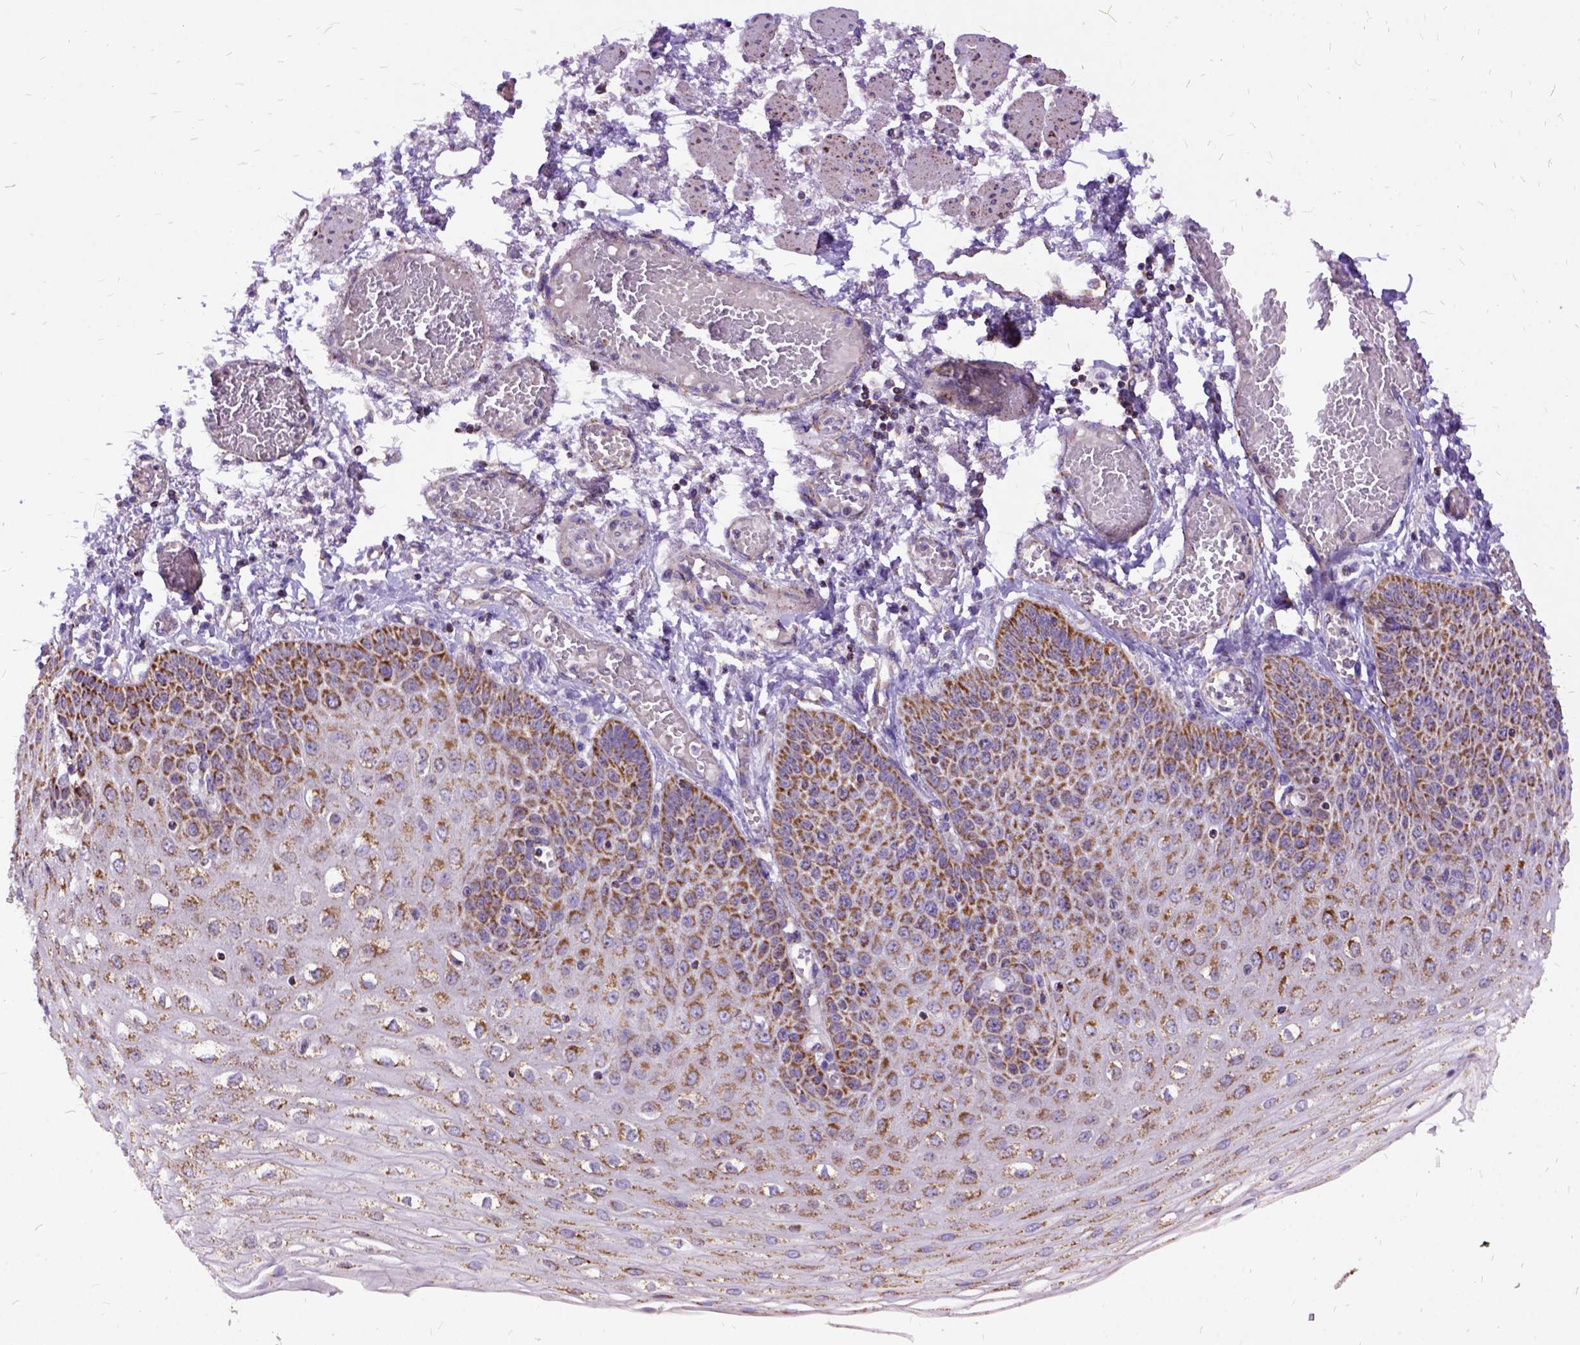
{"staining": {"intensity": "moderate", "quantity": ">75%", "location": "cytoplasmic/membranous"}, "tissue": "esophagus", "cell_type": "Squamous epithelial cells", "image_type": "normal", "snomed": [{"axis": "morphology", "description": "Normal tissue, NOS"}, {"axis": "morphology", "description": "Adenocarcinoma, NOS"}, {"axis": "topography", "description": "Esophagus"}], "caption": "Brown immunohistochemical staining in benign esophagus shows moderate cytoplasmic/membranous expression in about >75% of squamous epithelial cells.", "gene": "OXCT1", "patient": {"sex": "male", "age": 81}}